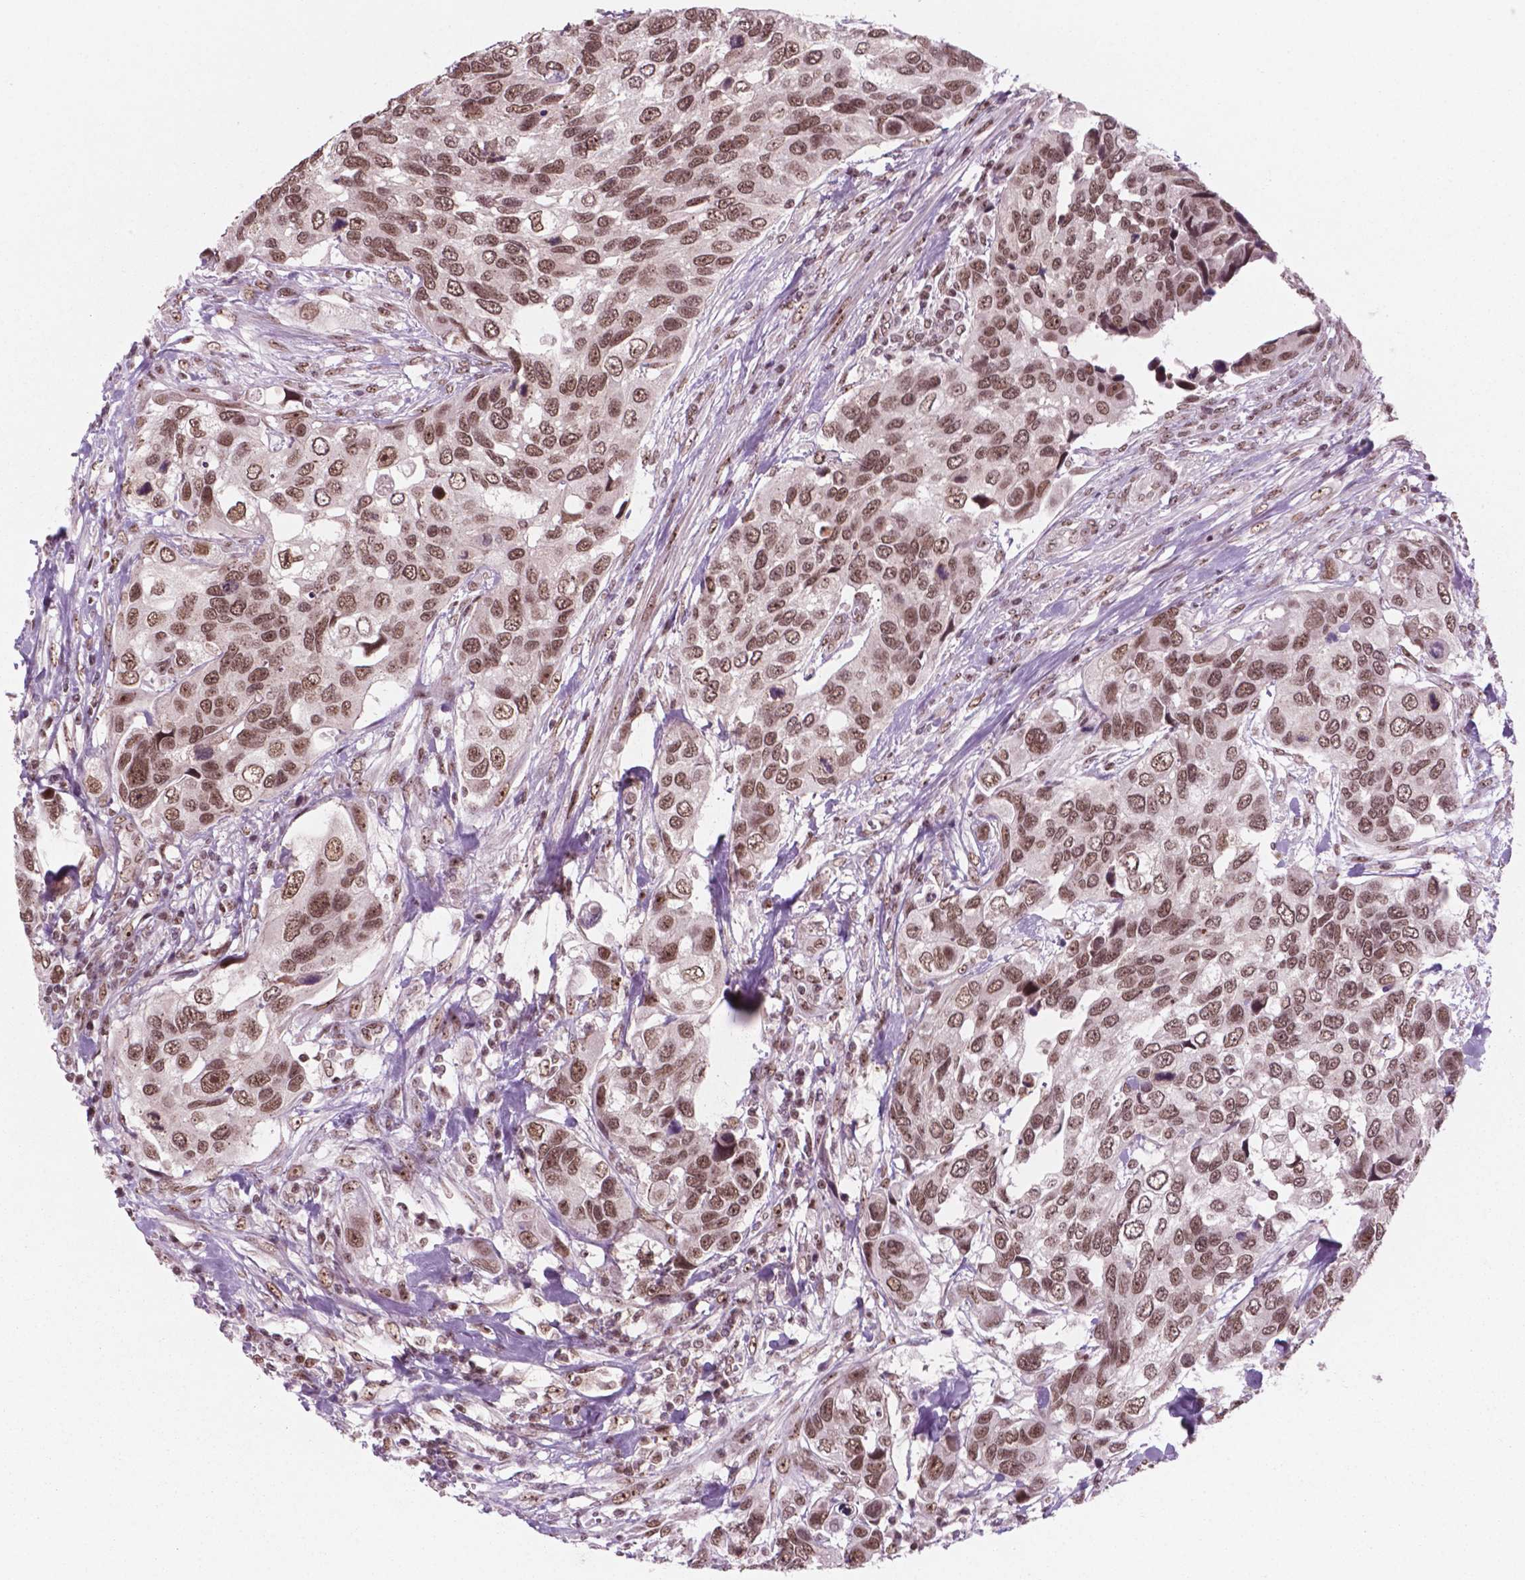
{"staining": {"intensity": "moderate", "quantity": ">75%", "location": "nuclear"}, "tissue": "urothelial cancer", "cell_type": "Tumor cells", "image_type": "cancer", "snomed": [{"axis": "morphology", "description": "Urothelial carcinoma, High grade"}, {"axis": "topography", "description": "Urinary bladder"}], "caption": "Human urothelial carcinoma (high-grade) stained with a protein marker demonstrates moderate staining in tumor cells.", "gene": "POLR2E", "patient": {"sex": "male", "age": 60}}